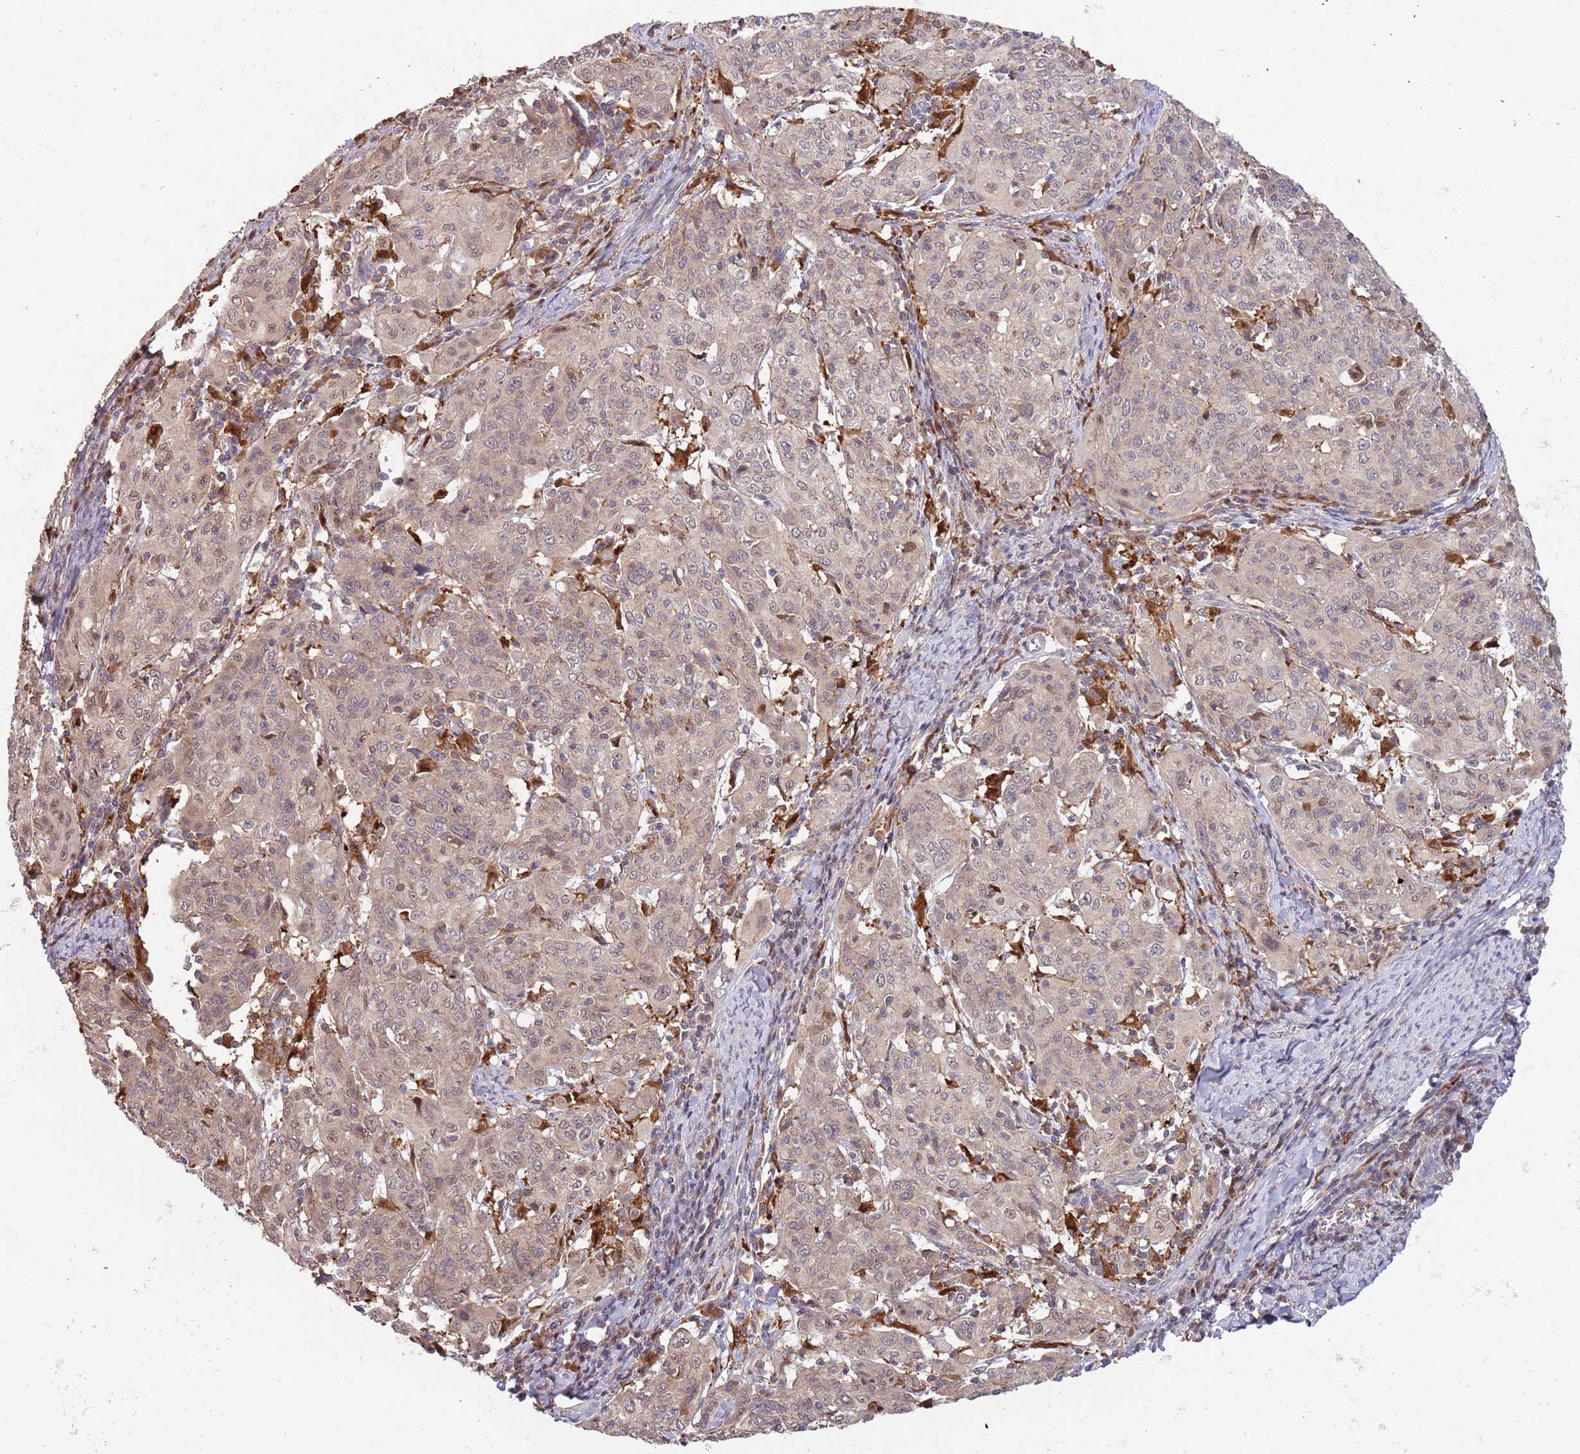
{"staining": {"intensity": "weak", "quantity": "<25%", "location": "nuclear"}, "tissue": "cervical cancer", "cell_type": "Tumor cells", "image_type": "cancer", "snomed": [{"axis": "morphology", "description": "Squamous cell carcinoma, NOS"}, {"axis": "topography", "description": "Cervix"}], "caption": "DAB (3,3'-diaminobenzidine) immunohistochemical staining of squamous cell carcinoma (cervical) reveals no significant staining in tumor cells.", "gene": "CCNJL", "patient": {"sex": "female", "age": 67}}